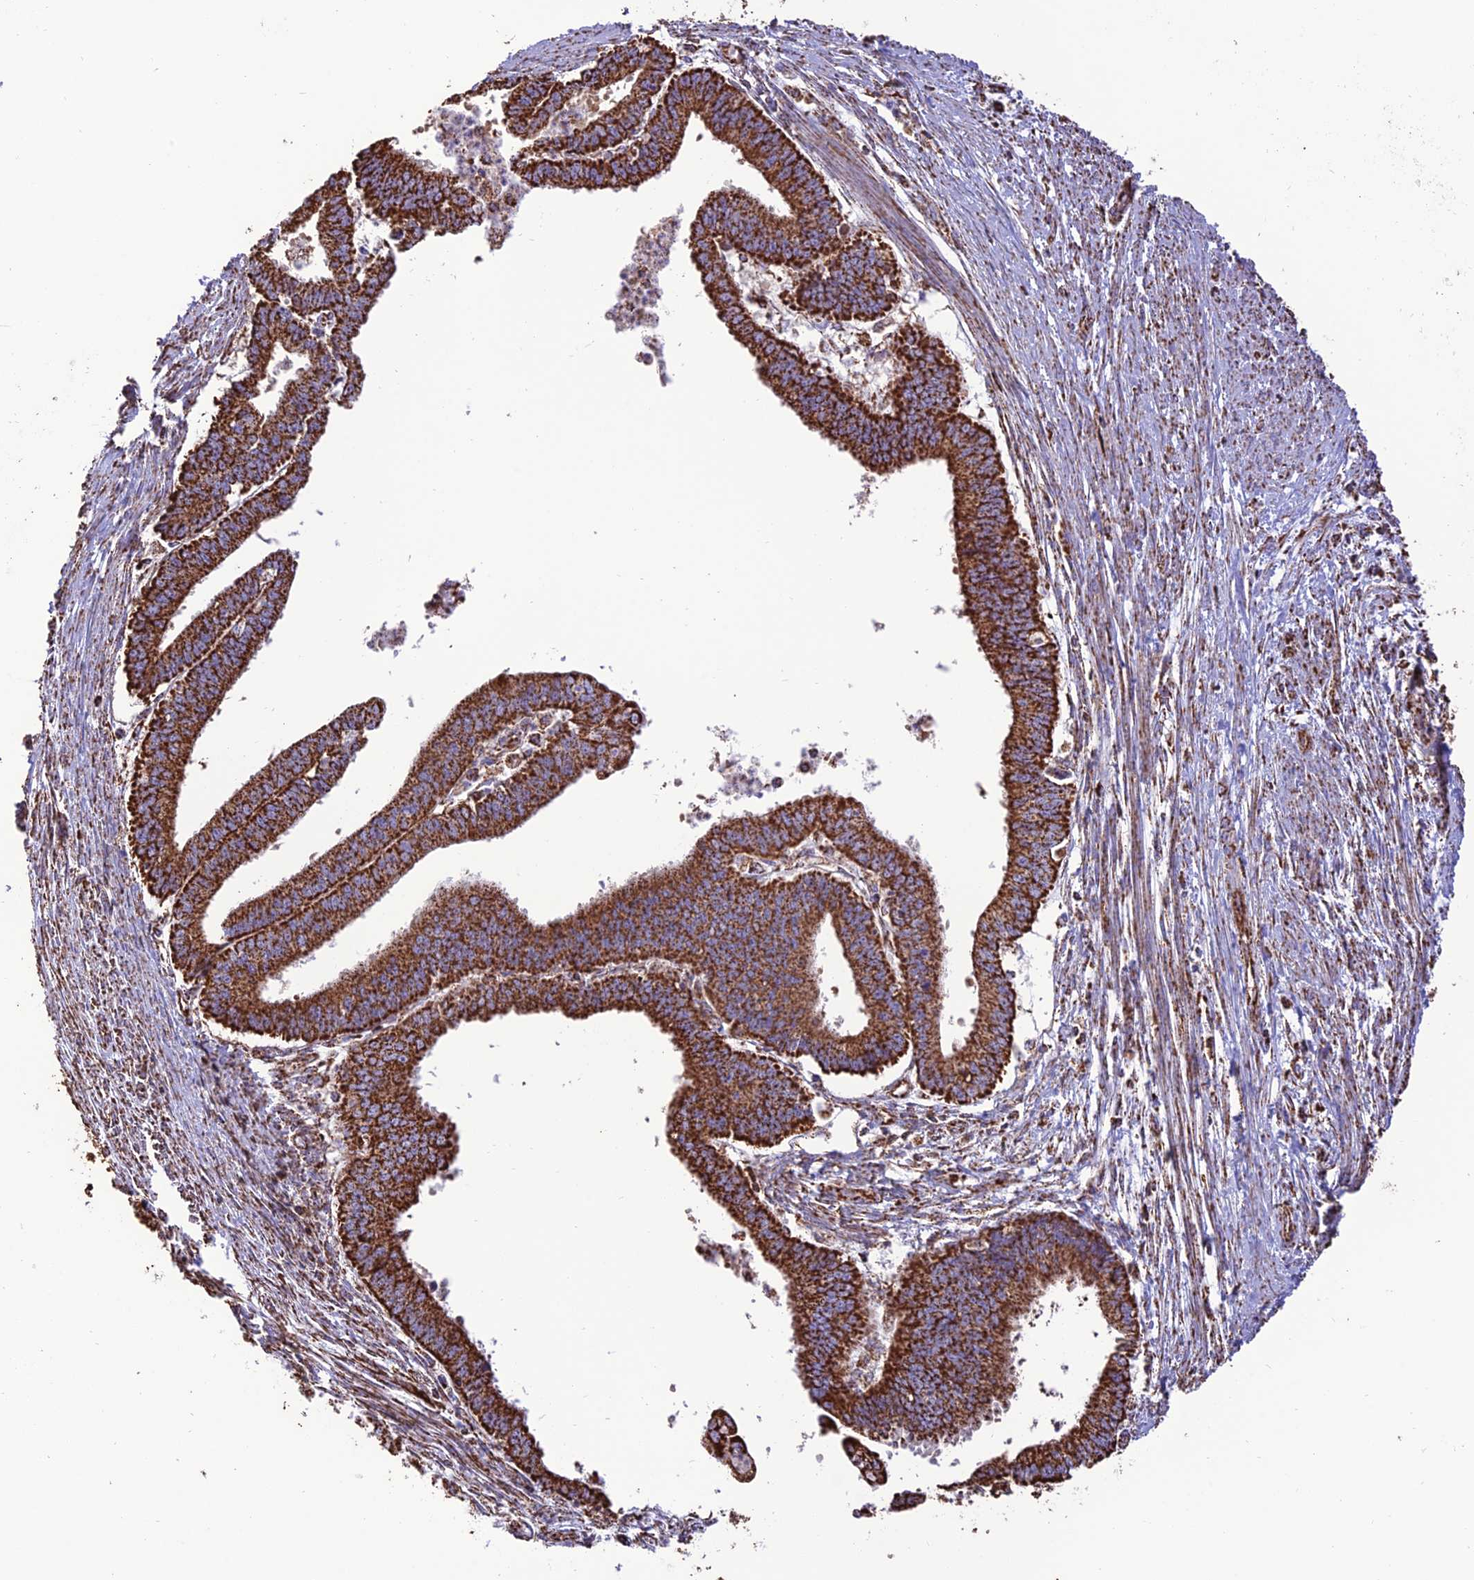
{"staining": {"intensity": "strong", "quantity": "25%-75%", "location": "cytoplasmic/membranous"}, "tissue": "endometrial cancer", "cell_type": "Tumor cells", "image_type": "cancer", "snomed": [{"axis": "morphology", "description": "Adenocarcinoma, NOS"}, {"axis": "topography", "description": "Endometrium"}], "caption": "Strong cytoplasmic/membranous protein expression is appreciated in about 25%-75% of tumor cells in endometrial cancer.", "gene": "NDUFAF1", "patient": {"sex": "female", "age": 73}}